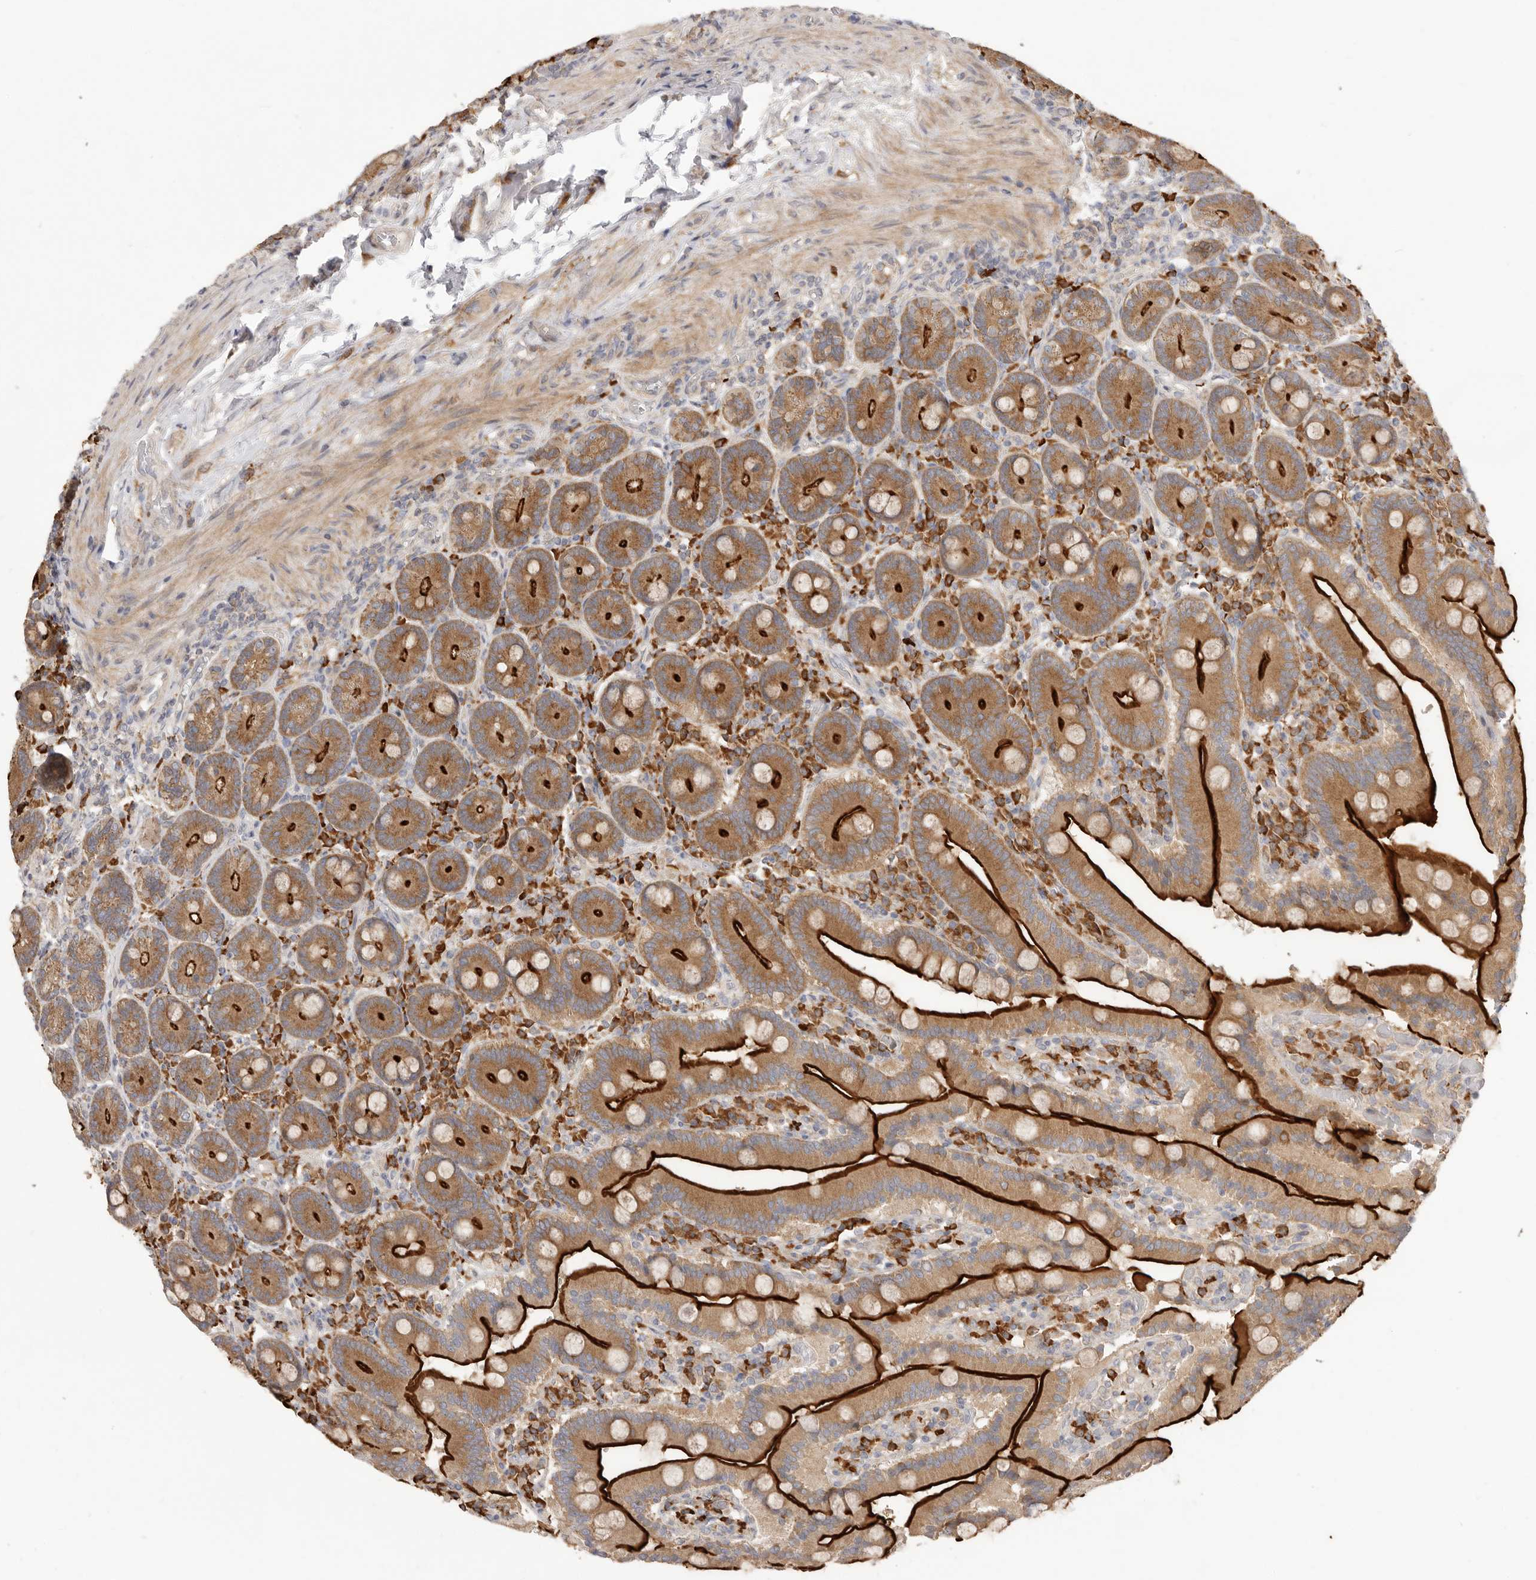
{"staining": {"intensity": "strong", "quantity": ">75%", "location": "cytoplasmic/membranous"}, "tissue": "duodenum", "cell_type": "Glandular cells", "image_type": "normal", "snomed": [{"axis": "morphology", "description": "Normal tissue, NOS"}, {"axis": "topography", "description": "Duodenum"}], "caption": "IHC image of unremarkable duodenum stained for a protein (brown), which exhibits high levels of strong cytoplasmic/membranous positivity in approximately >75% of glandular cells.", "gene": "USH1C", "patient": {"sex": "female", "age": 62}}